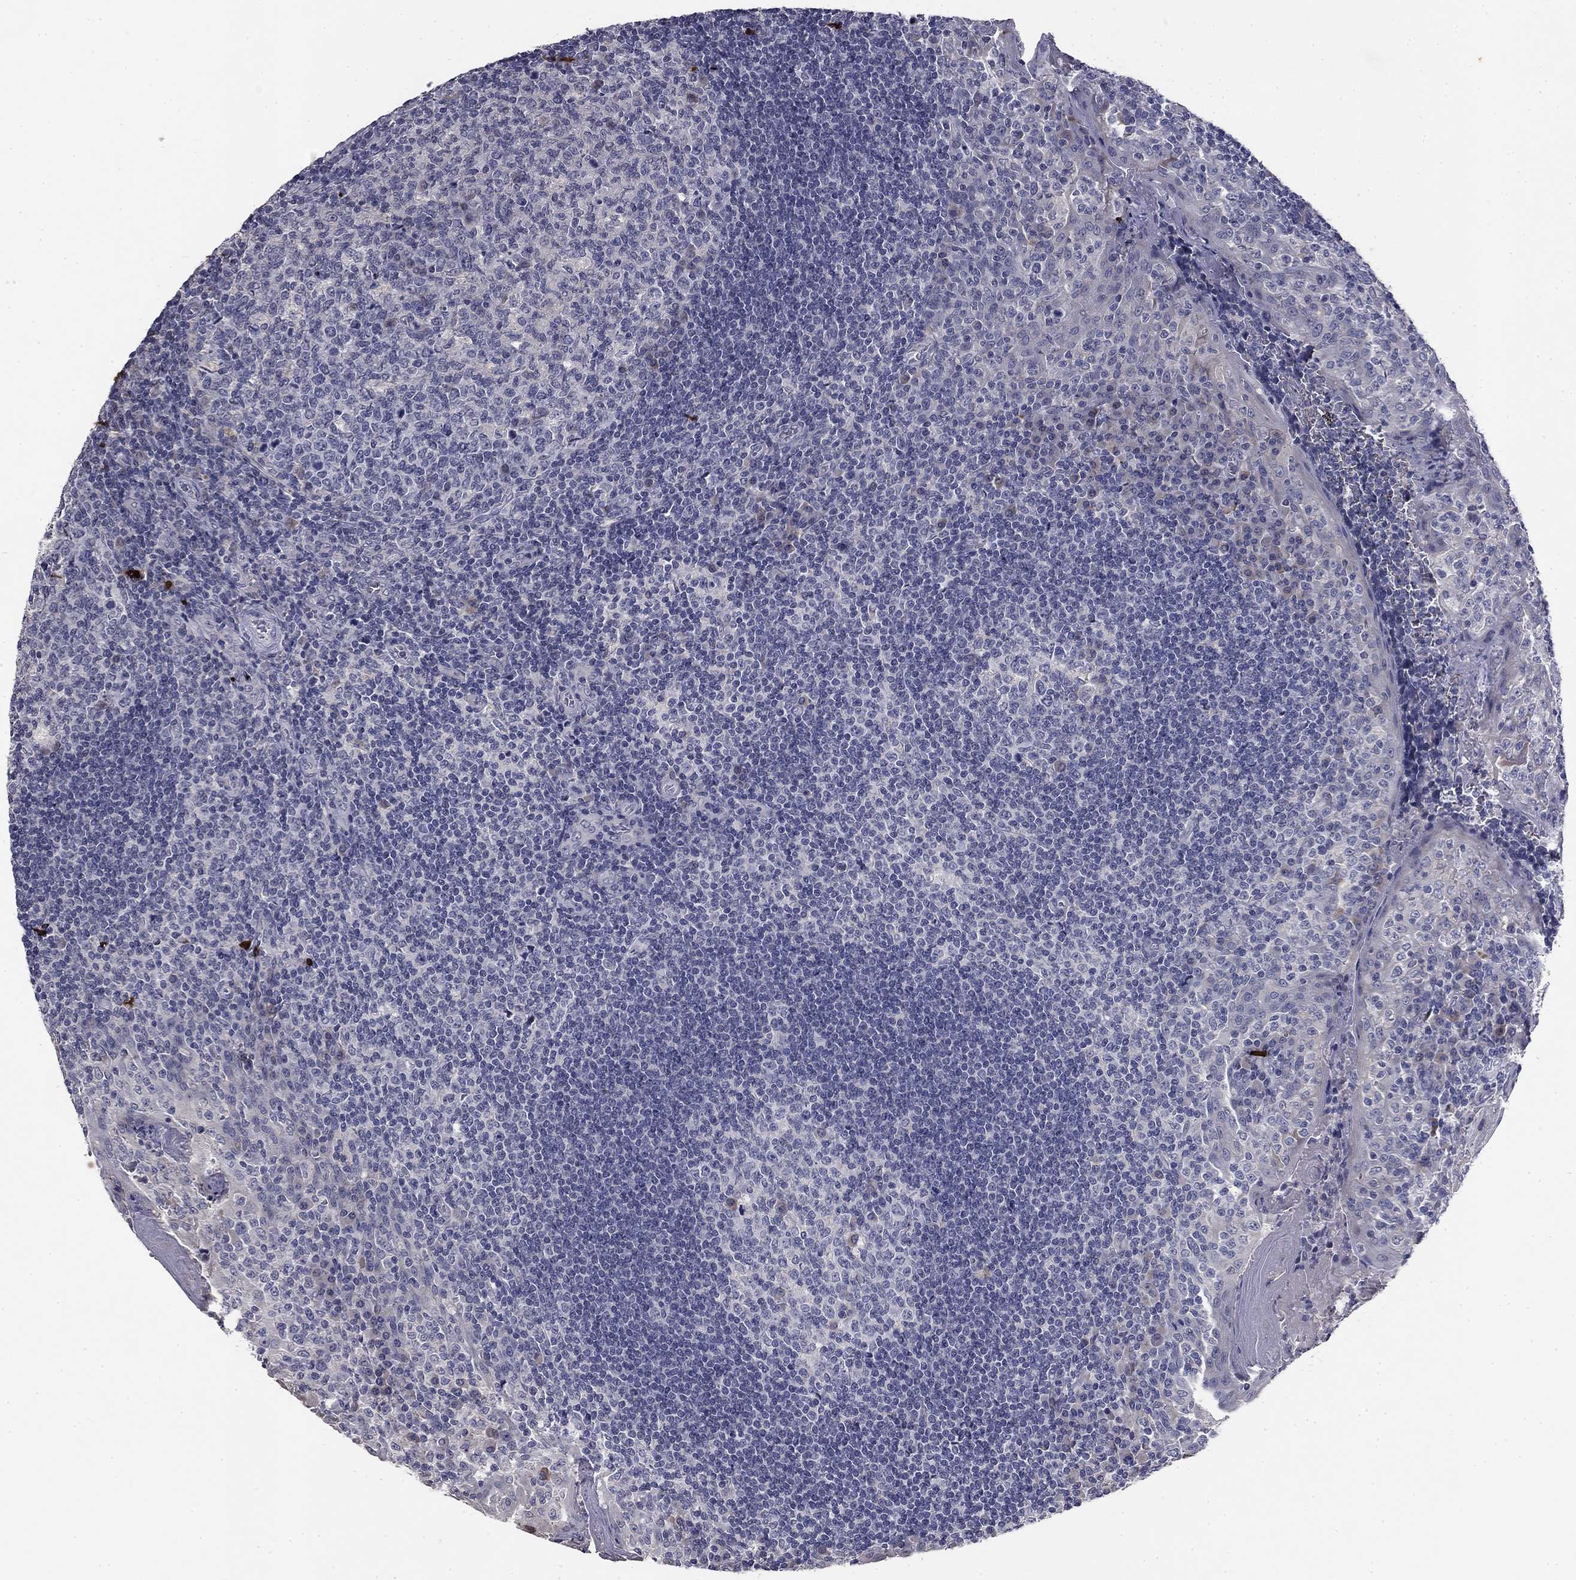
{"staining": {"intensity": "negative", "quantity": "none", "location": "none"}, "tissue": "tonsil", "cell_type": "Germinal center cells", "image_type": "normal", "snomed": [{"axis": "morphology", "description": "Normal tissue, NOS"}, {"axis": "topography", "description": "Tonsil"}], "caption": "IHC image of normal tonsil: human tonsil stained with DAB displays no significant protein staining in germinal center cells.", "gene": "COL2A1", "patient": {"sex": "female", "age": 13}}